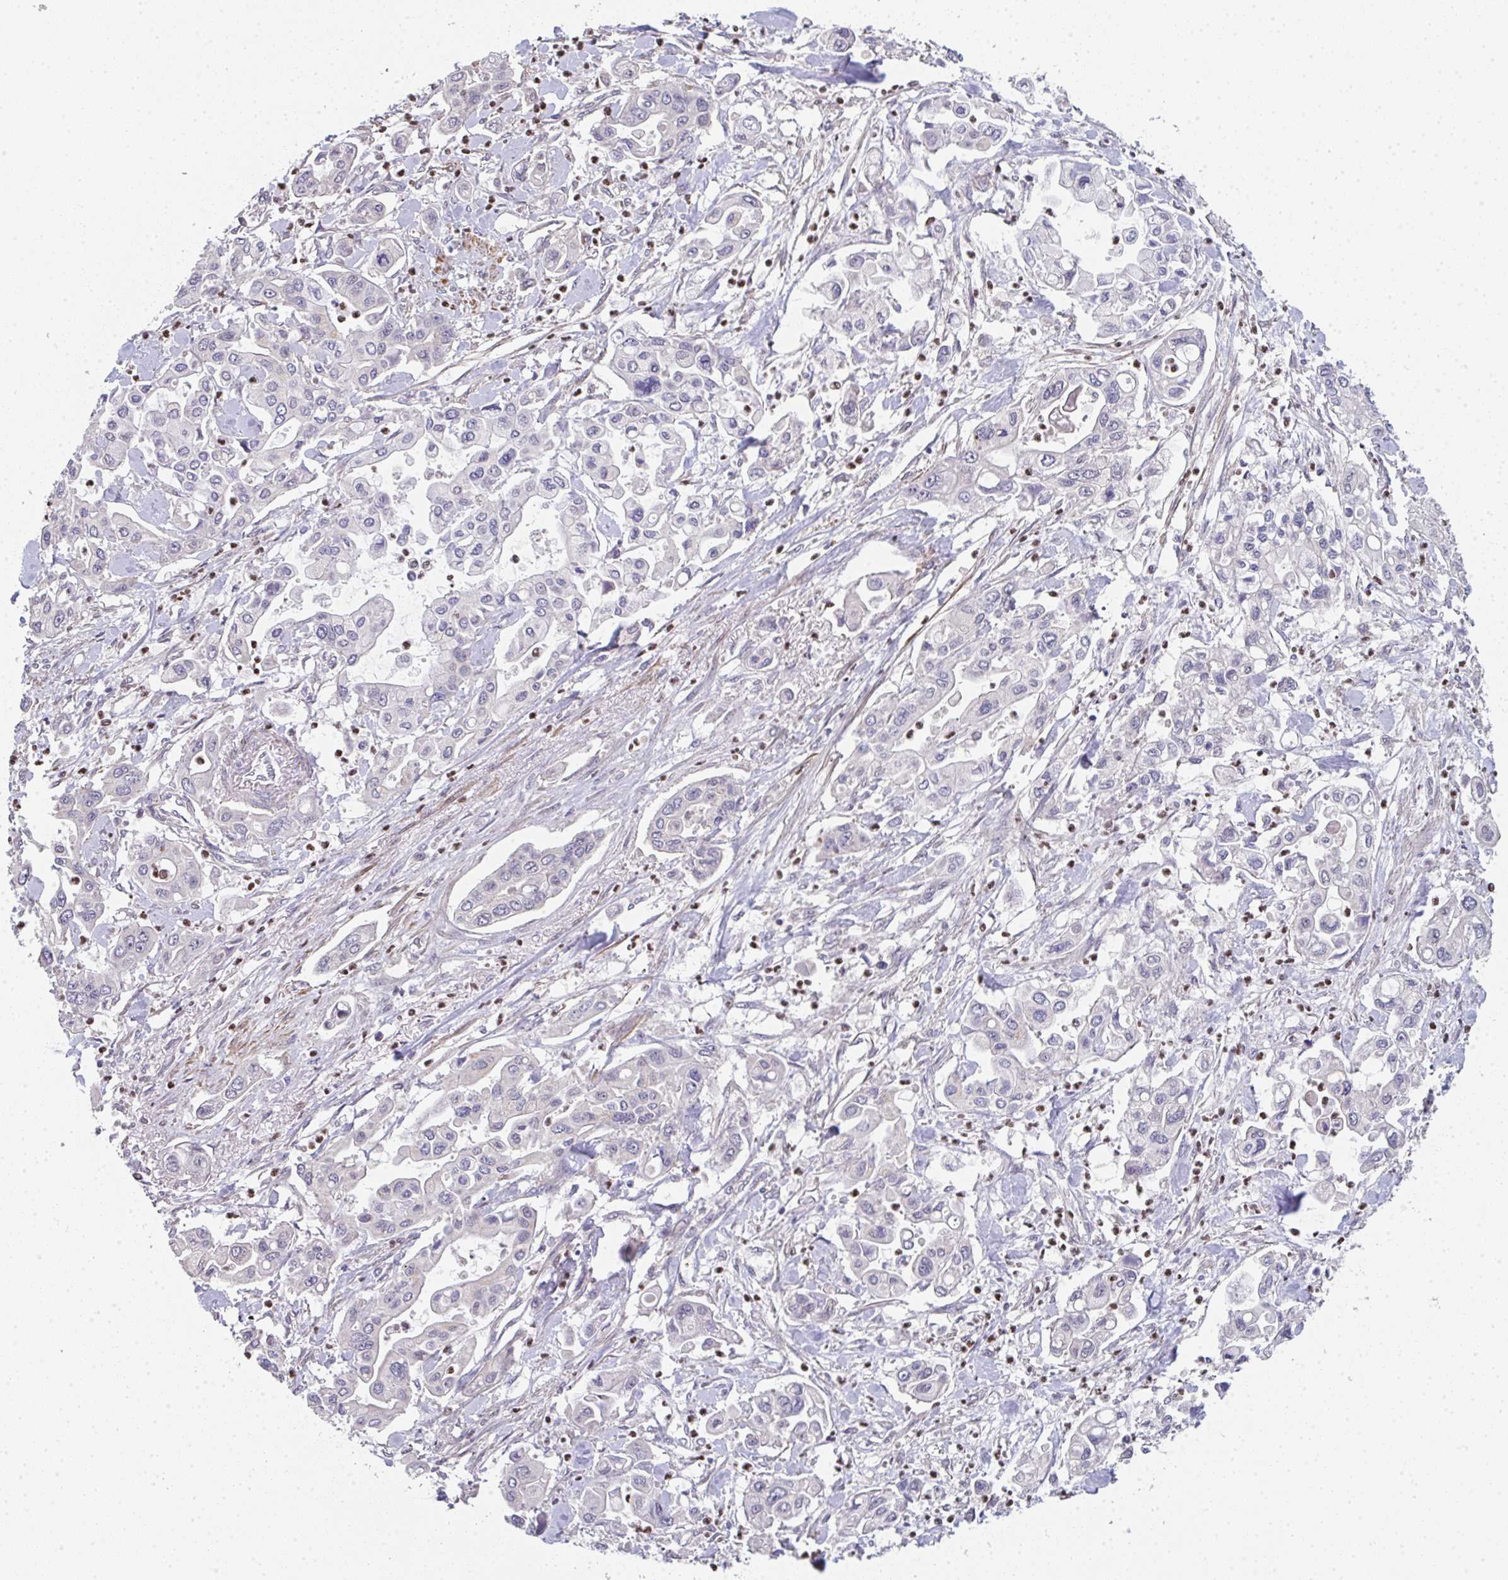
{"staining": {"intensity": "negative", "quantity": "none", "location": "none"}, "tissue": "pancreatic cancer", "cell_type": "Tumor cells", "image_type": "cancer", "snomed": [{"axis": "morphology", "description": "Adenocarcinoma, NOS"}, {"axis": "topography", "description": "Pancreas"}], "caption": "IHC photomicrograph of pancreatic cancer (adenocarcinoma) stained for a protein (brown), which exhibits no positivity in tumor cells. Nuclei are stained in blue.", "gene": "SIMC1", "patient": {"sex": "male", "age": 62}}